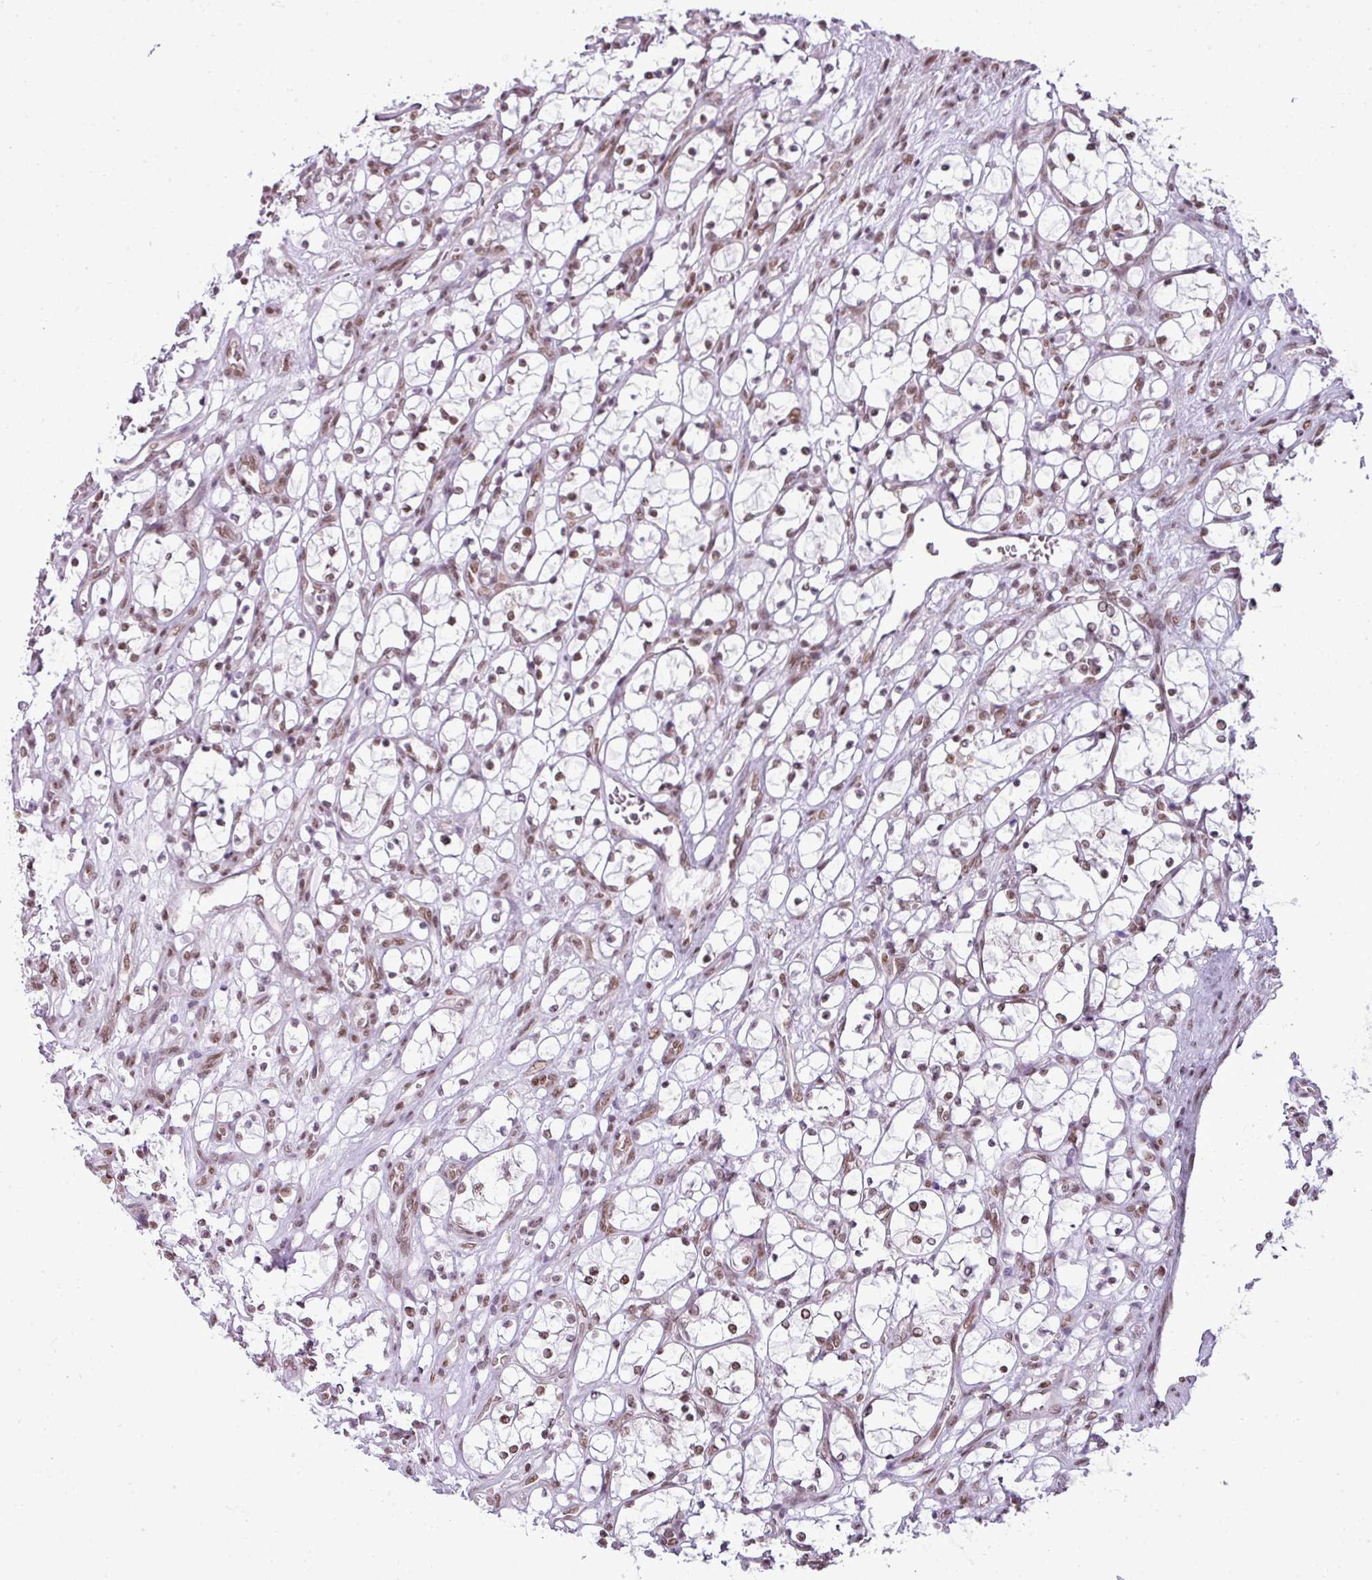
{"staining": {"intensity": "moderate", "quantity": ">75%", "location": "nuclear"}, "tissue": "renal cancer", "cell_type": "Tumor cells", "image_type": "cancer", "snomed": [{"axis": "morphology", "description": "Adenocarcinoma, NOS"}, {"axis": "topography", "description": "Kidney"}], "caption": "IHC (DAB) staining of human adenocarcinoma (renal) reveals moderate nuclear protein positivity in about >75% of tumor cells. (DAB (3,3'-diaminobenzidine) = brown stain, brightfield microscopy at high magnification).", "gene": "ARL6IP4", "patient": {"sex": "female", "age": 69}}